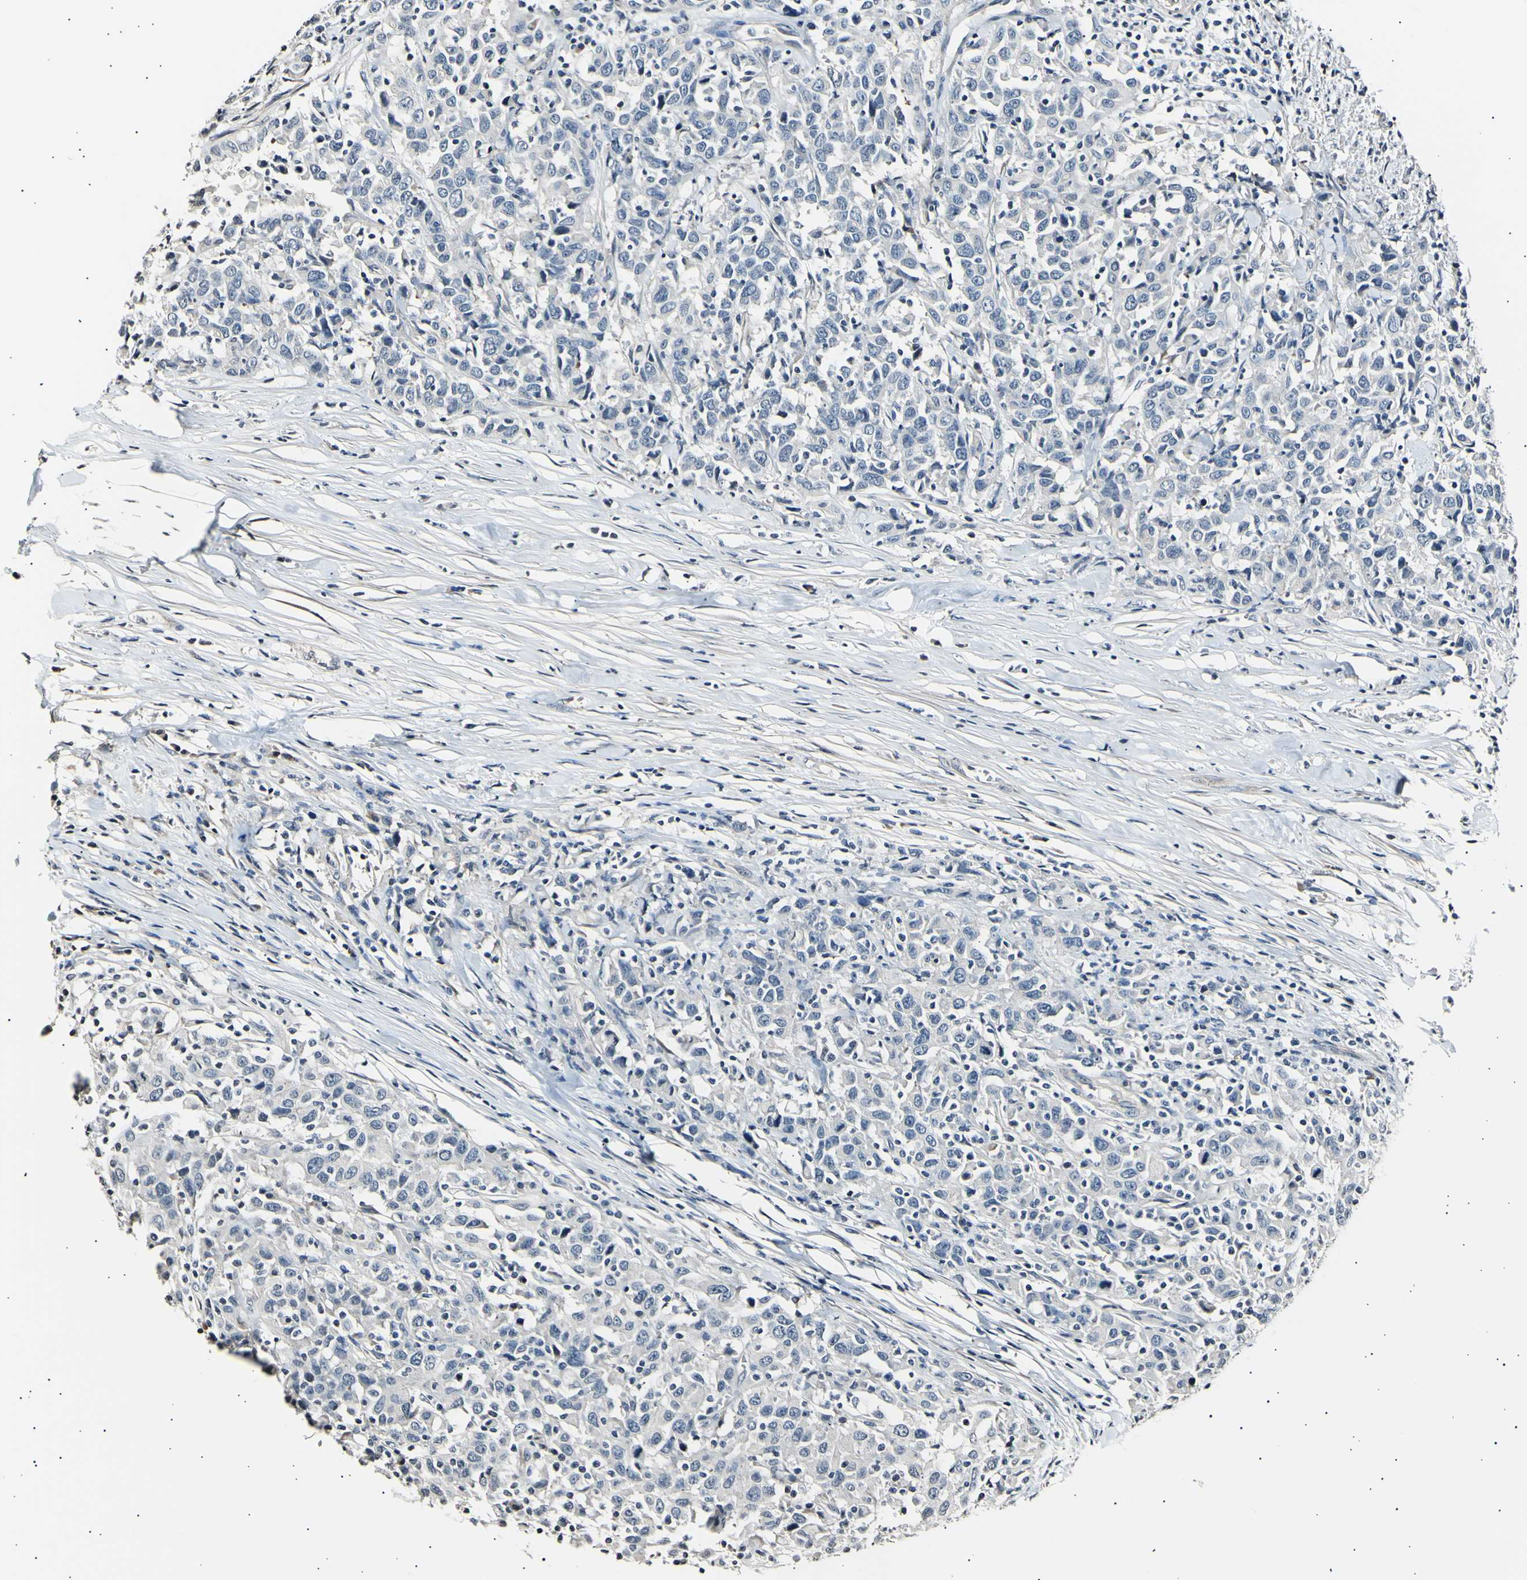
{"staining": {"intensity": "negative", "quantity": "none", "location": "none"}, "tissue": "urothelial cancer", "cell_type": "Tumor cells", "image_type": "cancer", "snomed": [{"axis": "morphology", "description": "Urothelial carcinoma, High grade"}, {"axis": "topography", "description": "Urinary bladder"}], "caption": "Urothelial carcinoma (high-grade) stained for a protein using immunohistochemistry demonstrates no expression tumor cells.", "gene": "AK1", "patient": {"sex": "male", "age": 61}}